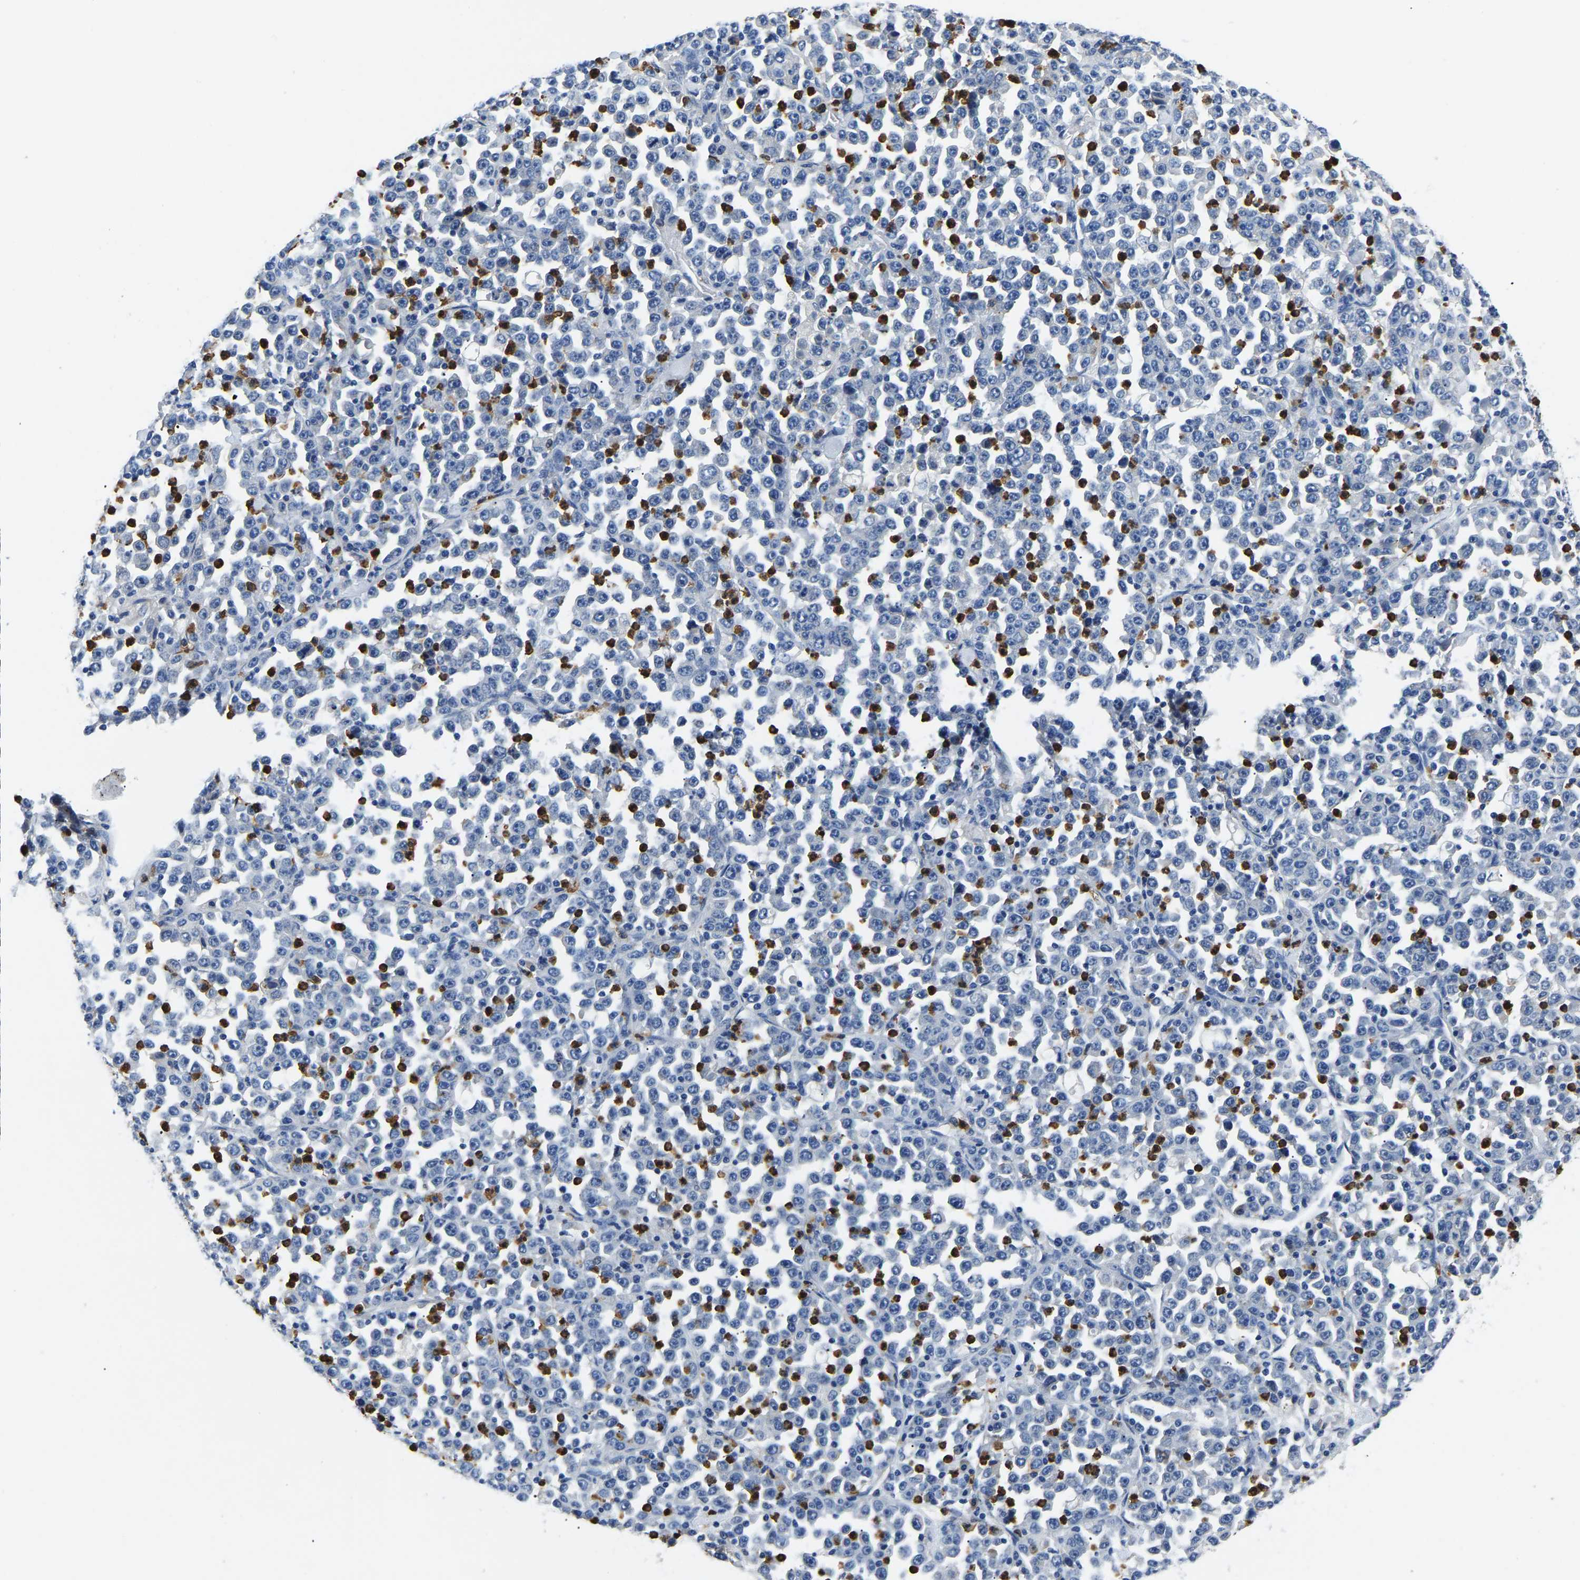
{"staining": {"intensity": "negative", "quantity": "none", "location": "none"}, "tissue": "stomach cancer", "cell_type": "Tumor cells", "image_type": "cancer", "snomed": [{"axis": "morphology", "description": "Normal tissue, NOS"}, {"axis": "morphology", "description": "Adenocarcinoma, NOS"}, {"axis": "topography", "description": "Stomach, upper"}, {"axis": "topography", "description": "Stomach"}], "caption": "IHC photomicrograph of neoplastic tissue: human stomach cancer (adenocarcinoma) stained with DAB (3,3'-diaminobenzidine) displays no significant protein positivity in tumor cells.", "gene": "TOR1B", "patient": {"sex": "male", "age": 59}}